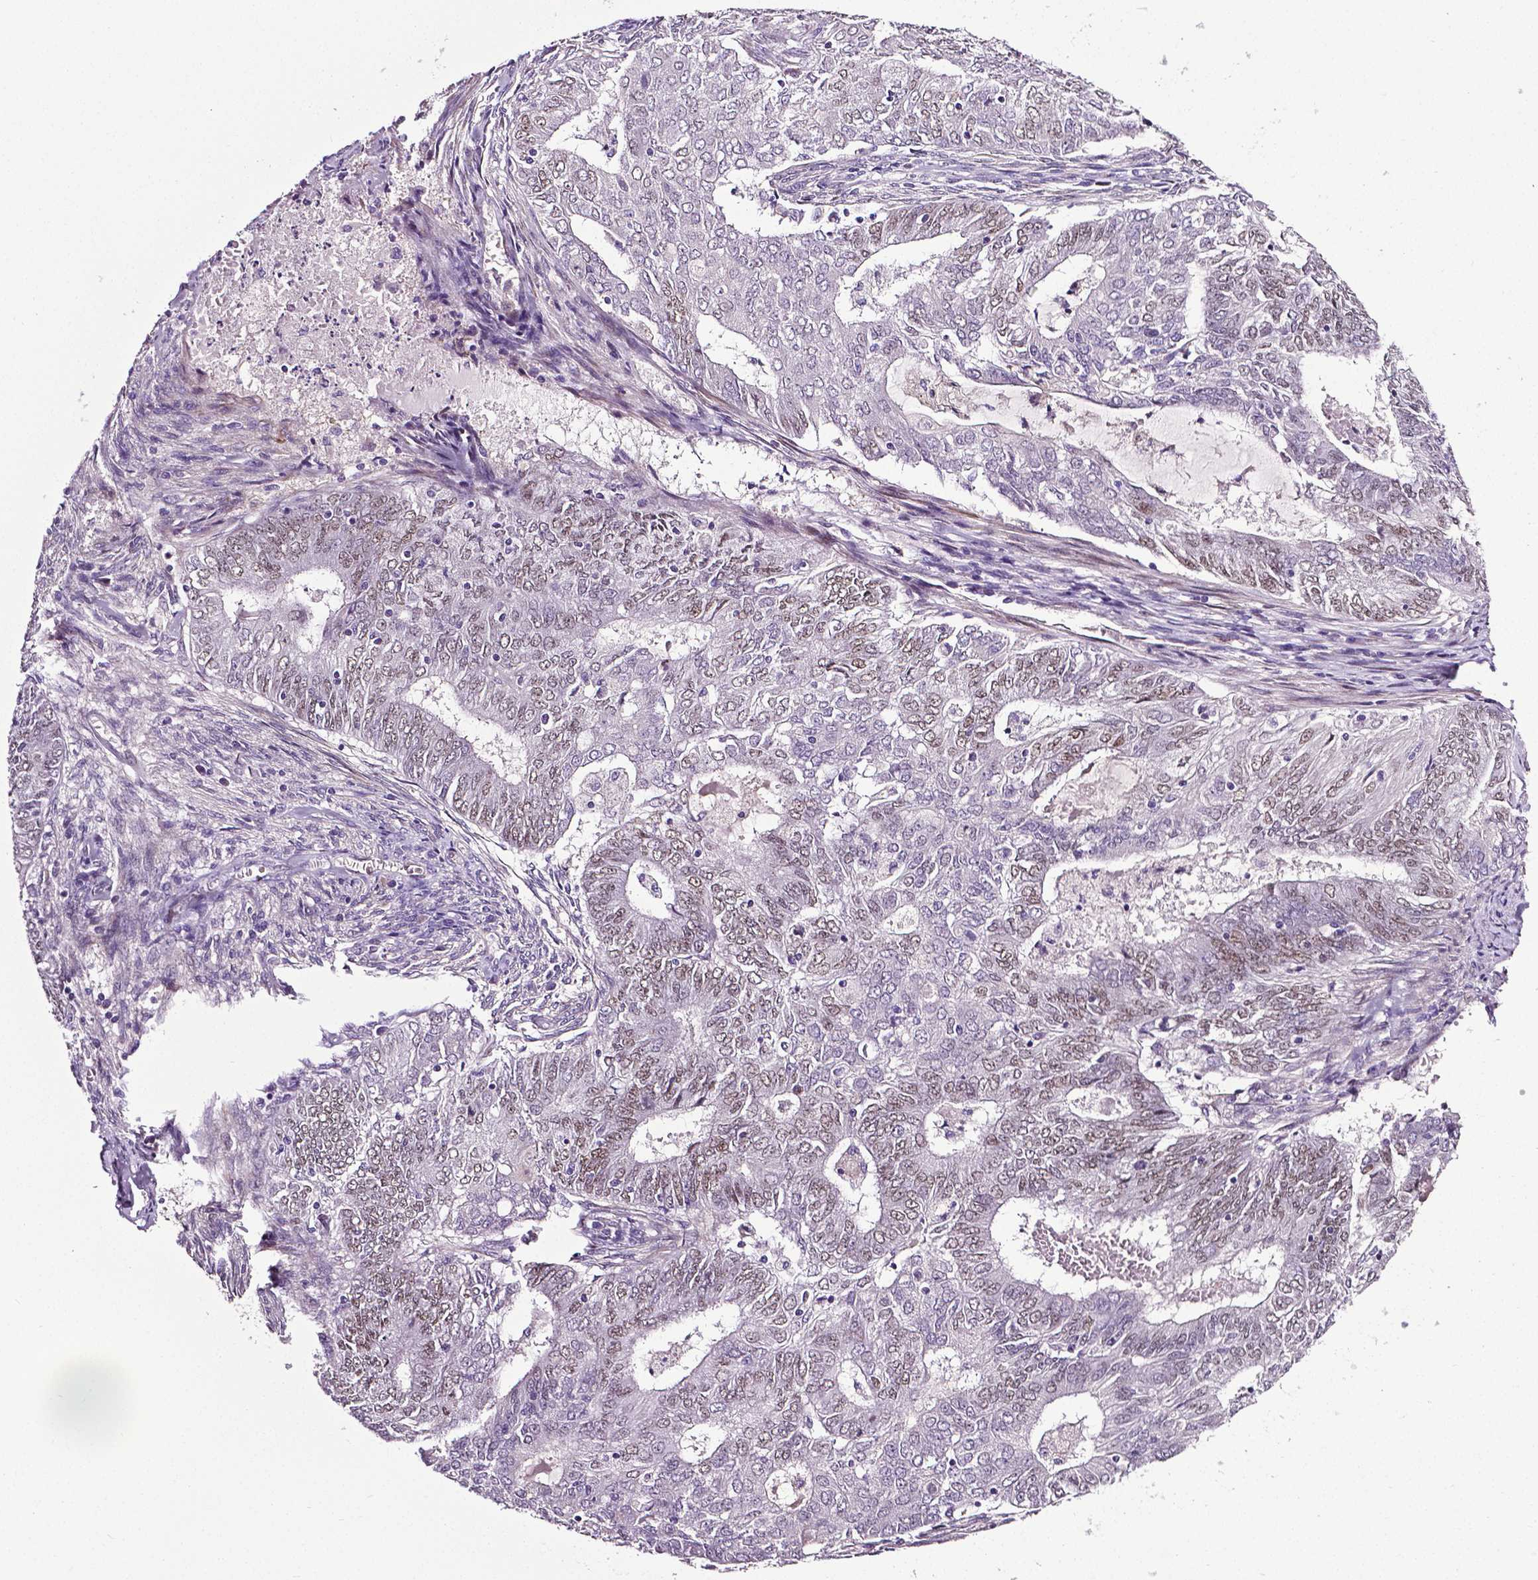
{"staining": {"intensity": "moderate", "quantity": "25%-75%", "location": "nuclear"}, "tissue": "endometrial cancer", "cell_type": "Tumor cells", "image_type": "cancer", "snomed": [{"axis": "morphology", "description": "Adenocarcinoma, NOS"}, {"axis": "topography", "description": "Endometrium"}], "caption": "IHC (DAB (3,3'-diaminobenzidine)) staining of human endometrial cancer (adenocarcinoma) exhibits moderate nuclear protein positivity in approximately 25%-75% of tumor cells.", "gene": "PTGER3", "patient": {"sex": "female", "age": 62}}